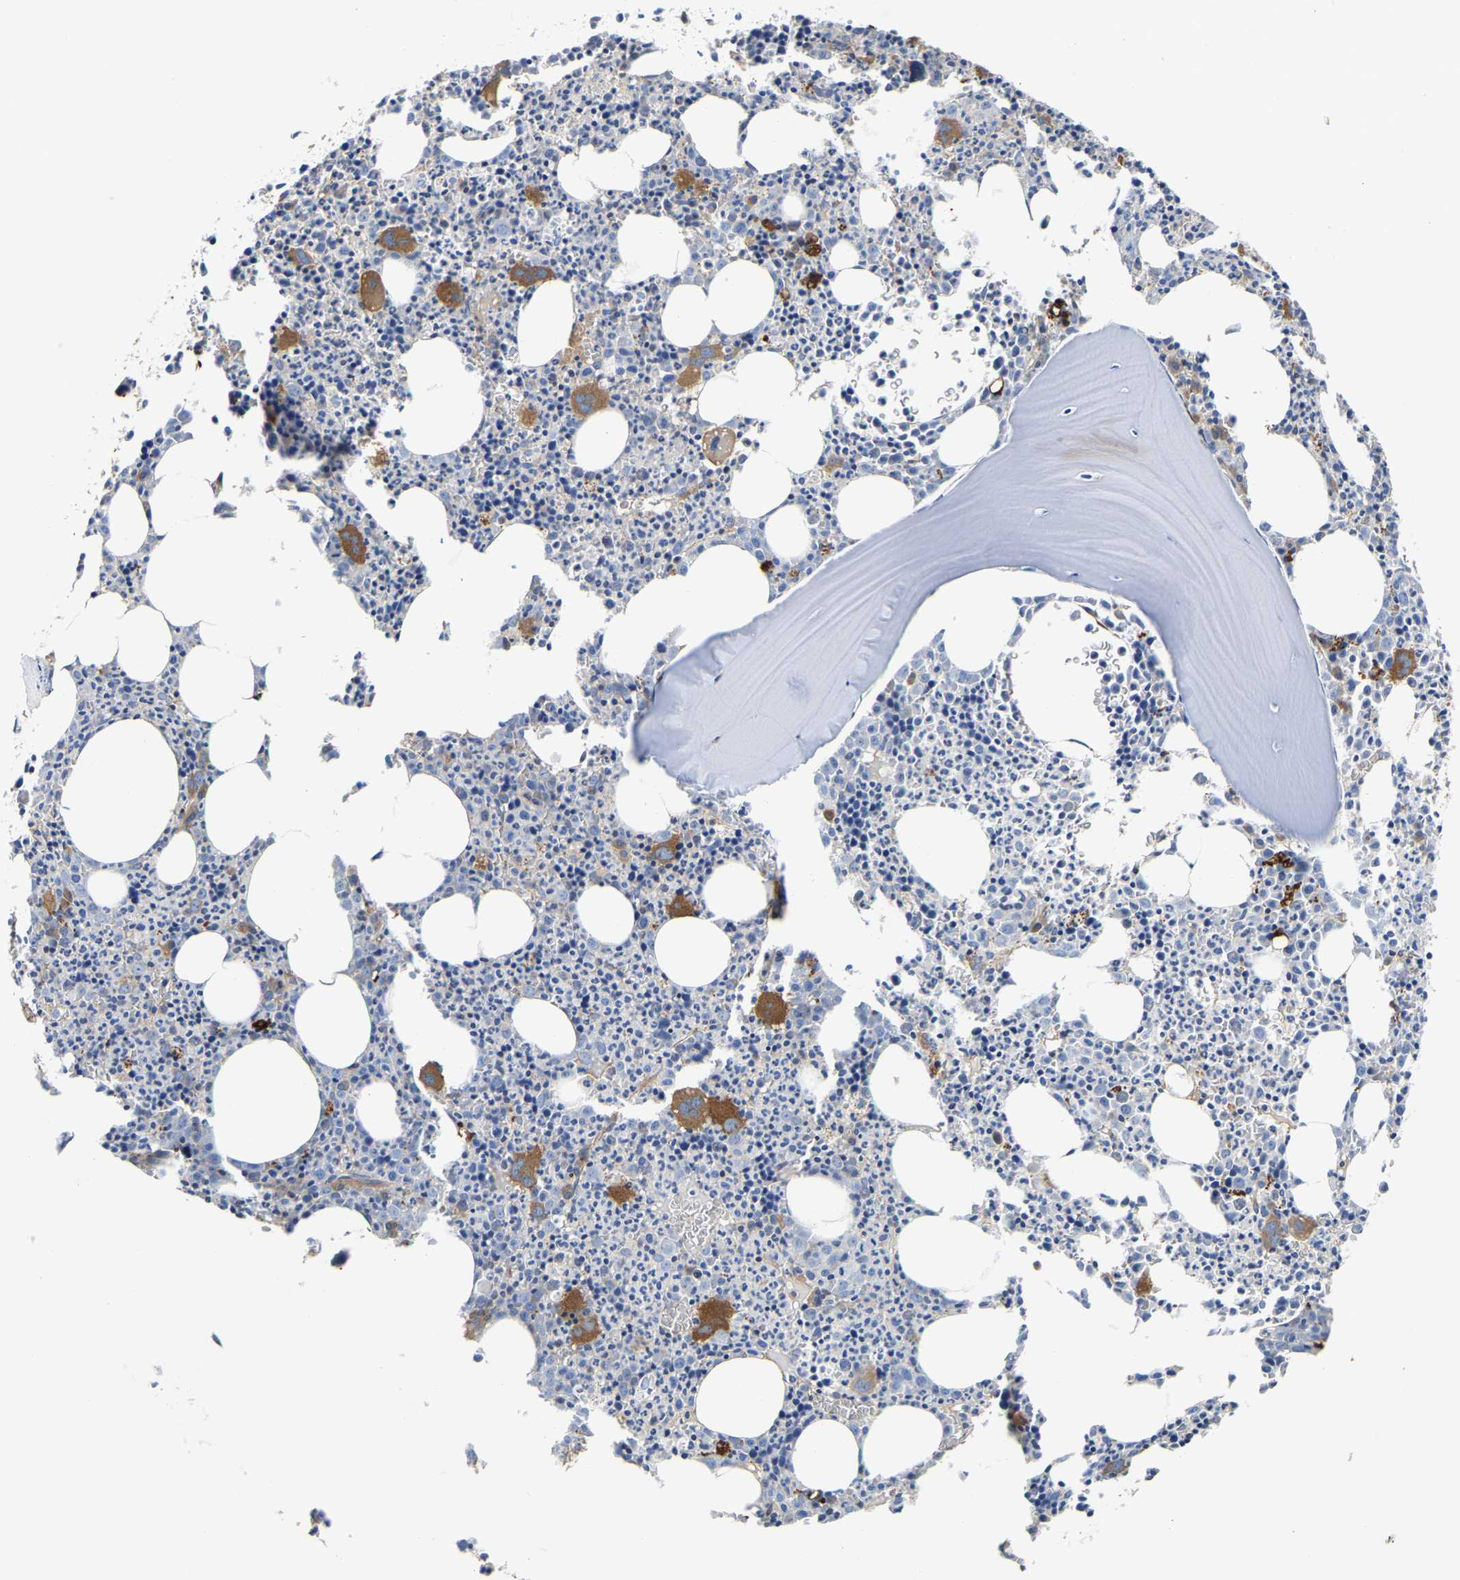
{"staining": {"intensity": "moderate", "quantity": "<25%", "location": "cytoplasmic/membranous"}, "tissue": "bone marrow", "cell_type": "Hematopoietic cells", "image_type": "normal", "snomed": [{"axis": "morphology", "description": "Normal tissue, NOS"}, {"axis": "morphology", "description": "Inflammation, NOS"}, {"axis": "topography", "description": "Bone marrow"}], "caption": "About <25% of hematopoietic cells in unremarkable bone marrow exhibit moderate cytoplasmic/membranous protein staining as visualized by brown immunohistochemical staining.", "gene": "SH3GLB1", "patient": {"sex": "male", "age": 31}}